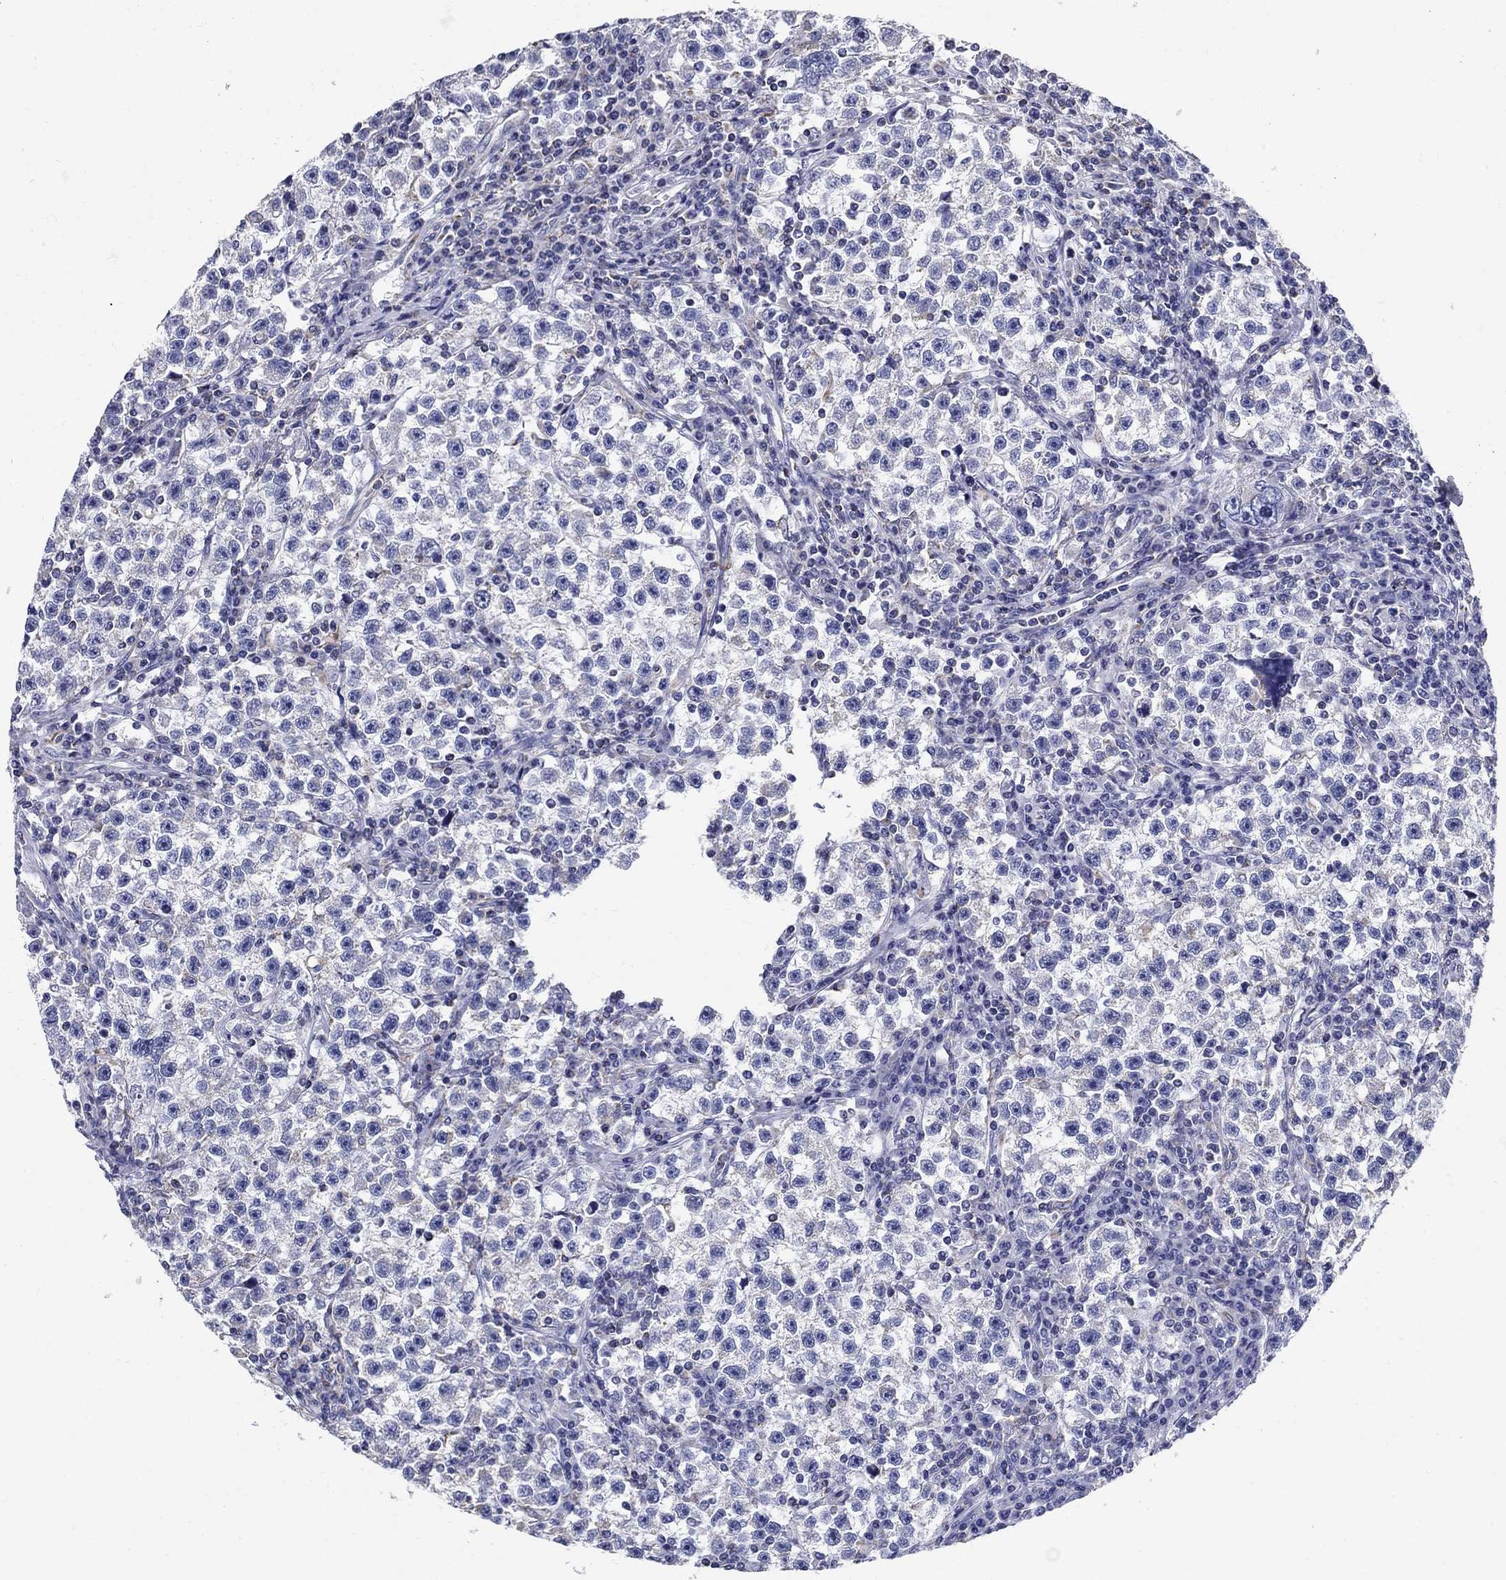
{"staining": {"intensity": "negative", "quantity": "none", "location": "none"}, "tissue": "testis cancer", "cell_type": "Tumor cells", "image_type": "cancer", "snomed": [{"axis": "morphology", "description": "Seminoma, NOS"}, {"axis": "topography", "description": "Testis"}], "caption": "Testis cancer stained for a protein using immunohistochemistry (IHC) exhibits no expression tumor cells.", "gene": "UPB1", "patient": {"sex": "male", "age": 22}}